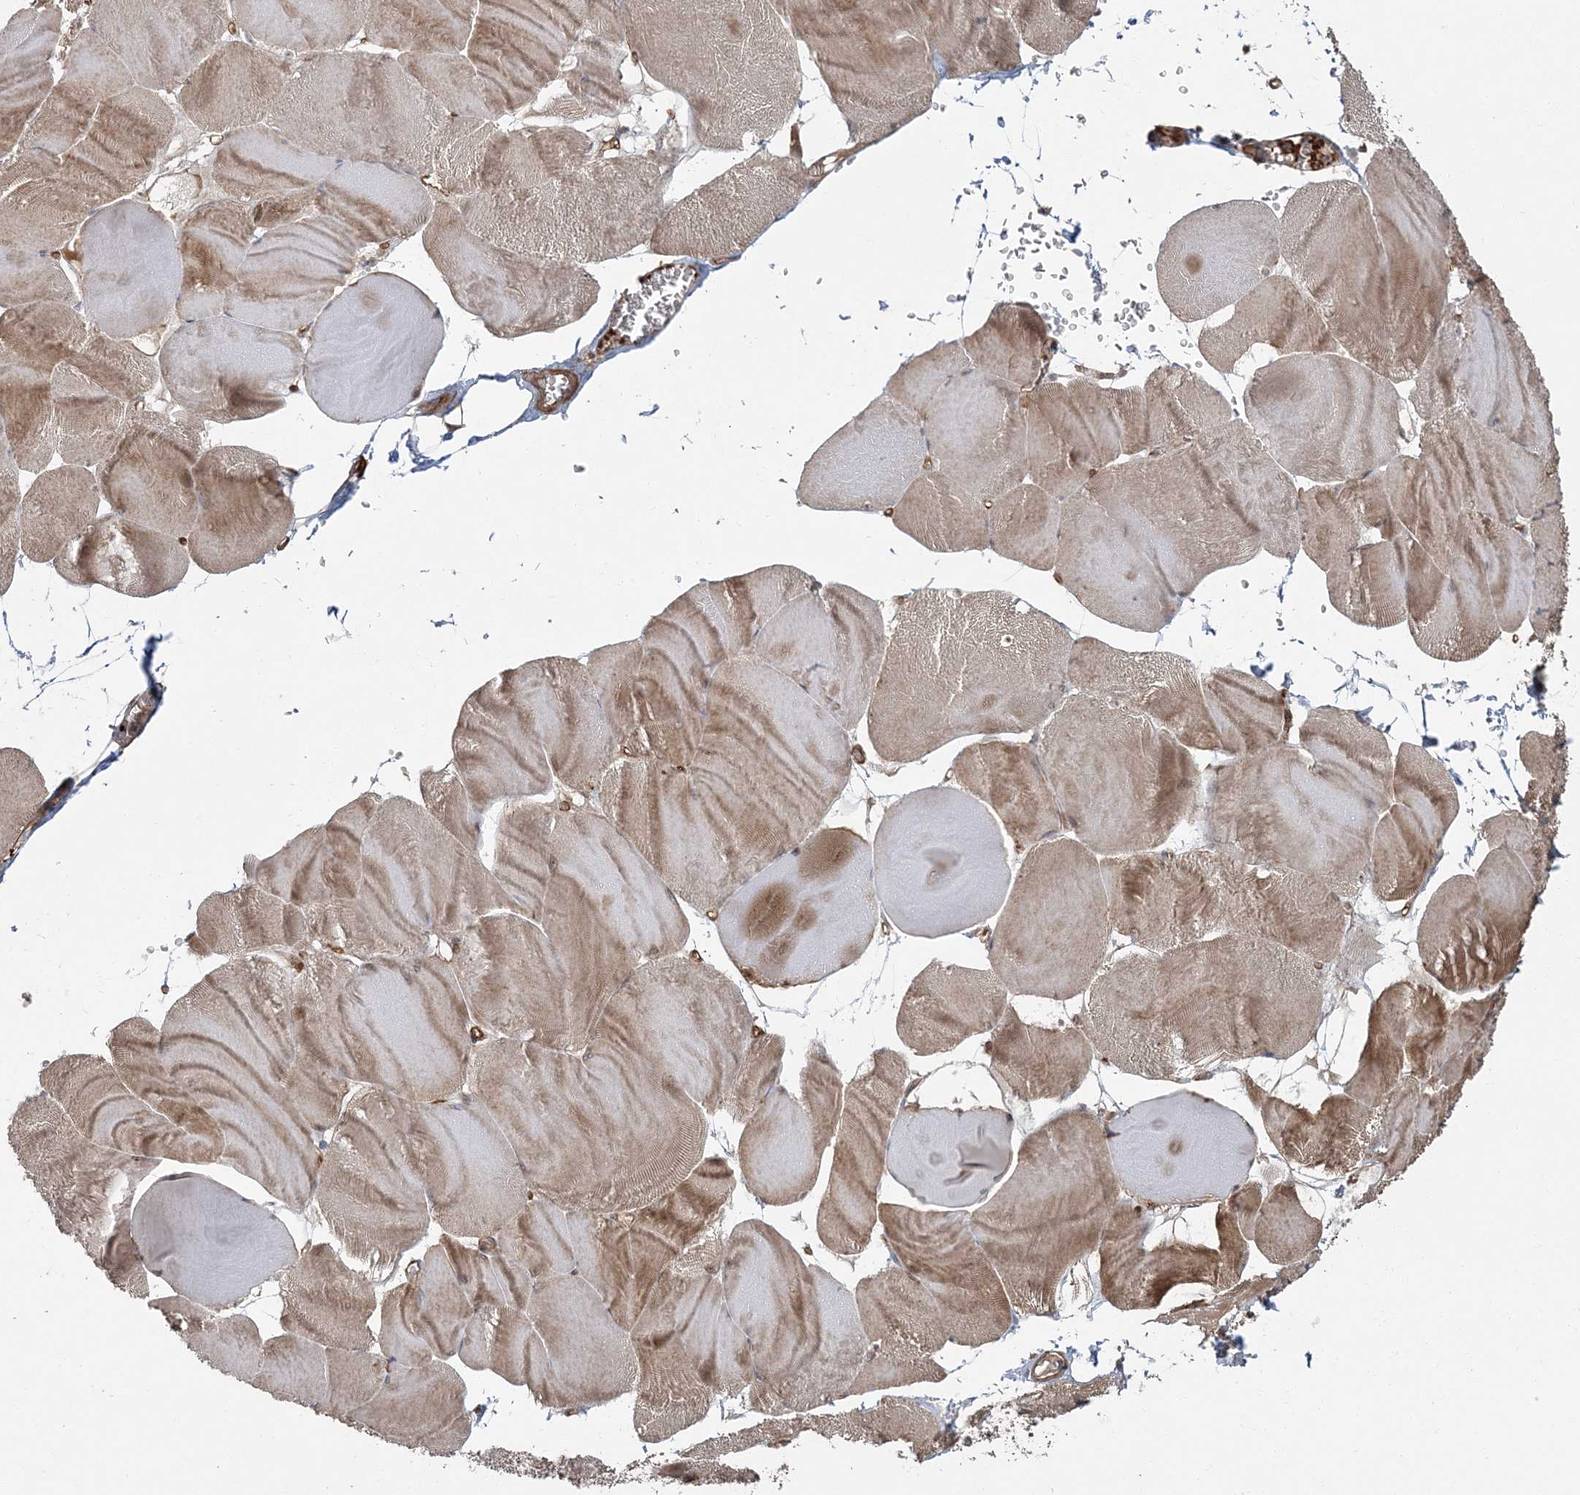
{"staining": {"intensity": "moderate", "quantity": ">75%", "location": "cytoplasmic/membranous"}, "tissue": "skeletal muscle", "cell_type": "Myocytes", "image_type": "normal", "snomed": [{"axis": "morphology", "description": "Normal tissue, NOS"}, {"axis": "morphology", "description": "Basal cell carcinoma"}, {"axis": "topography", "description": "Skeletal muscle"}], "caption": "Brown immunohistochemical staining in normal human skeletal muscle displays moderate cytoplasmic/membranous positivity in about >75% of myocytes. The staining was performed using DAB, with brown indicating positive protein expression. Nuclei are stained blue with hematoxylin.", "gene": "RGCC", "patient": {"sex": "female", "age": 64}}